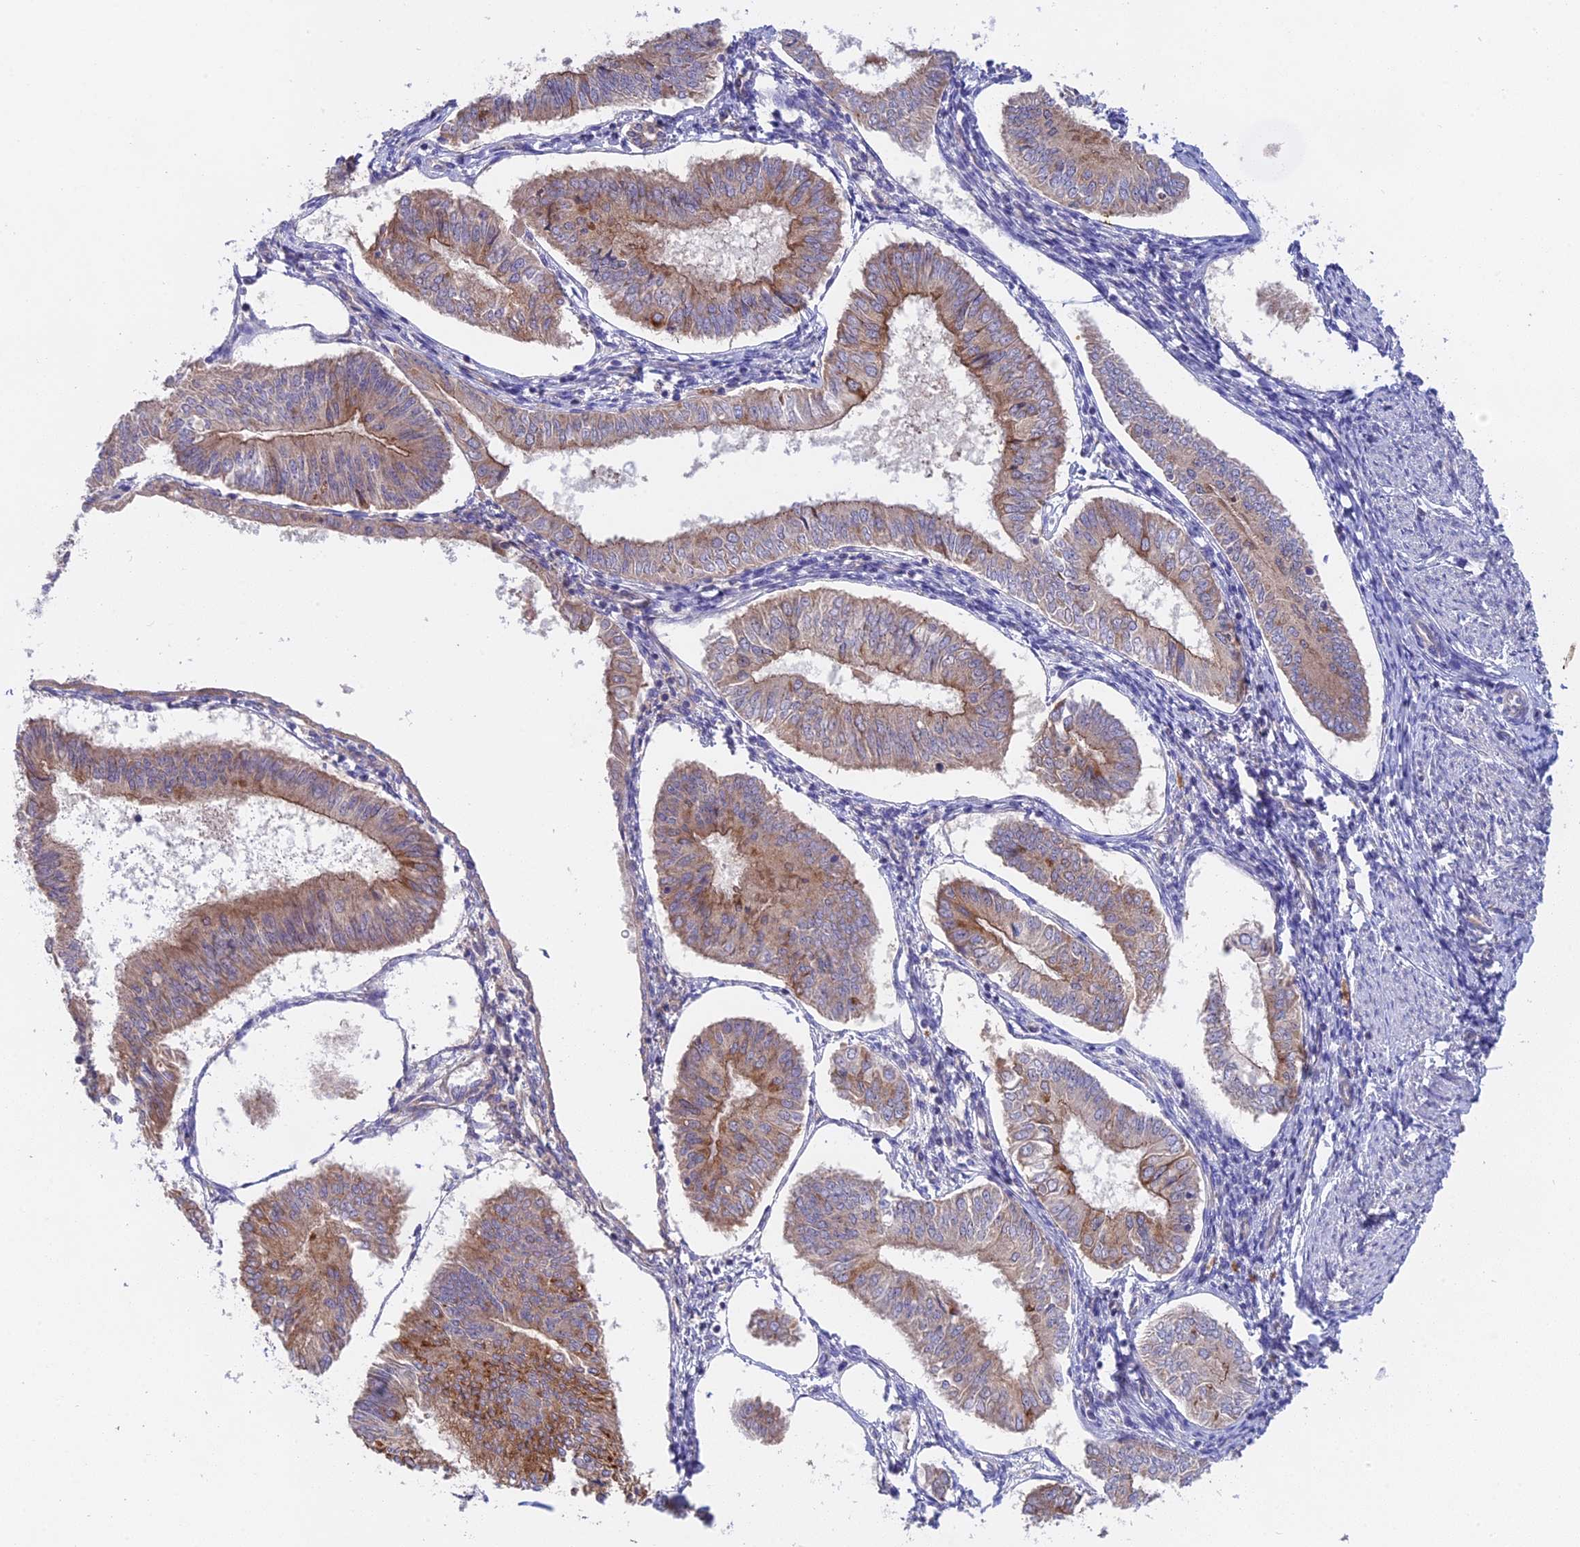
{"staining": {"intensity": "weak", "quantity": "<25%", "location": "cytoplasmic/membranous"}, "tissue": "endometrial cancer", "cell_type": "Tumor cells", "image_type": "cancer", "snomed": [{"axis": "morphology", "description": "Adenocarcinoma, NOS"}, {"axis": "topography", "description": "Endometrium"}], "caption": "A histopathology image of endometrial adenocarcinoma stained for a protein demonstrates no brown staining in tumor cells.", "gene": "TENT4B", "patient": {"sex": "female", "age": 58}}